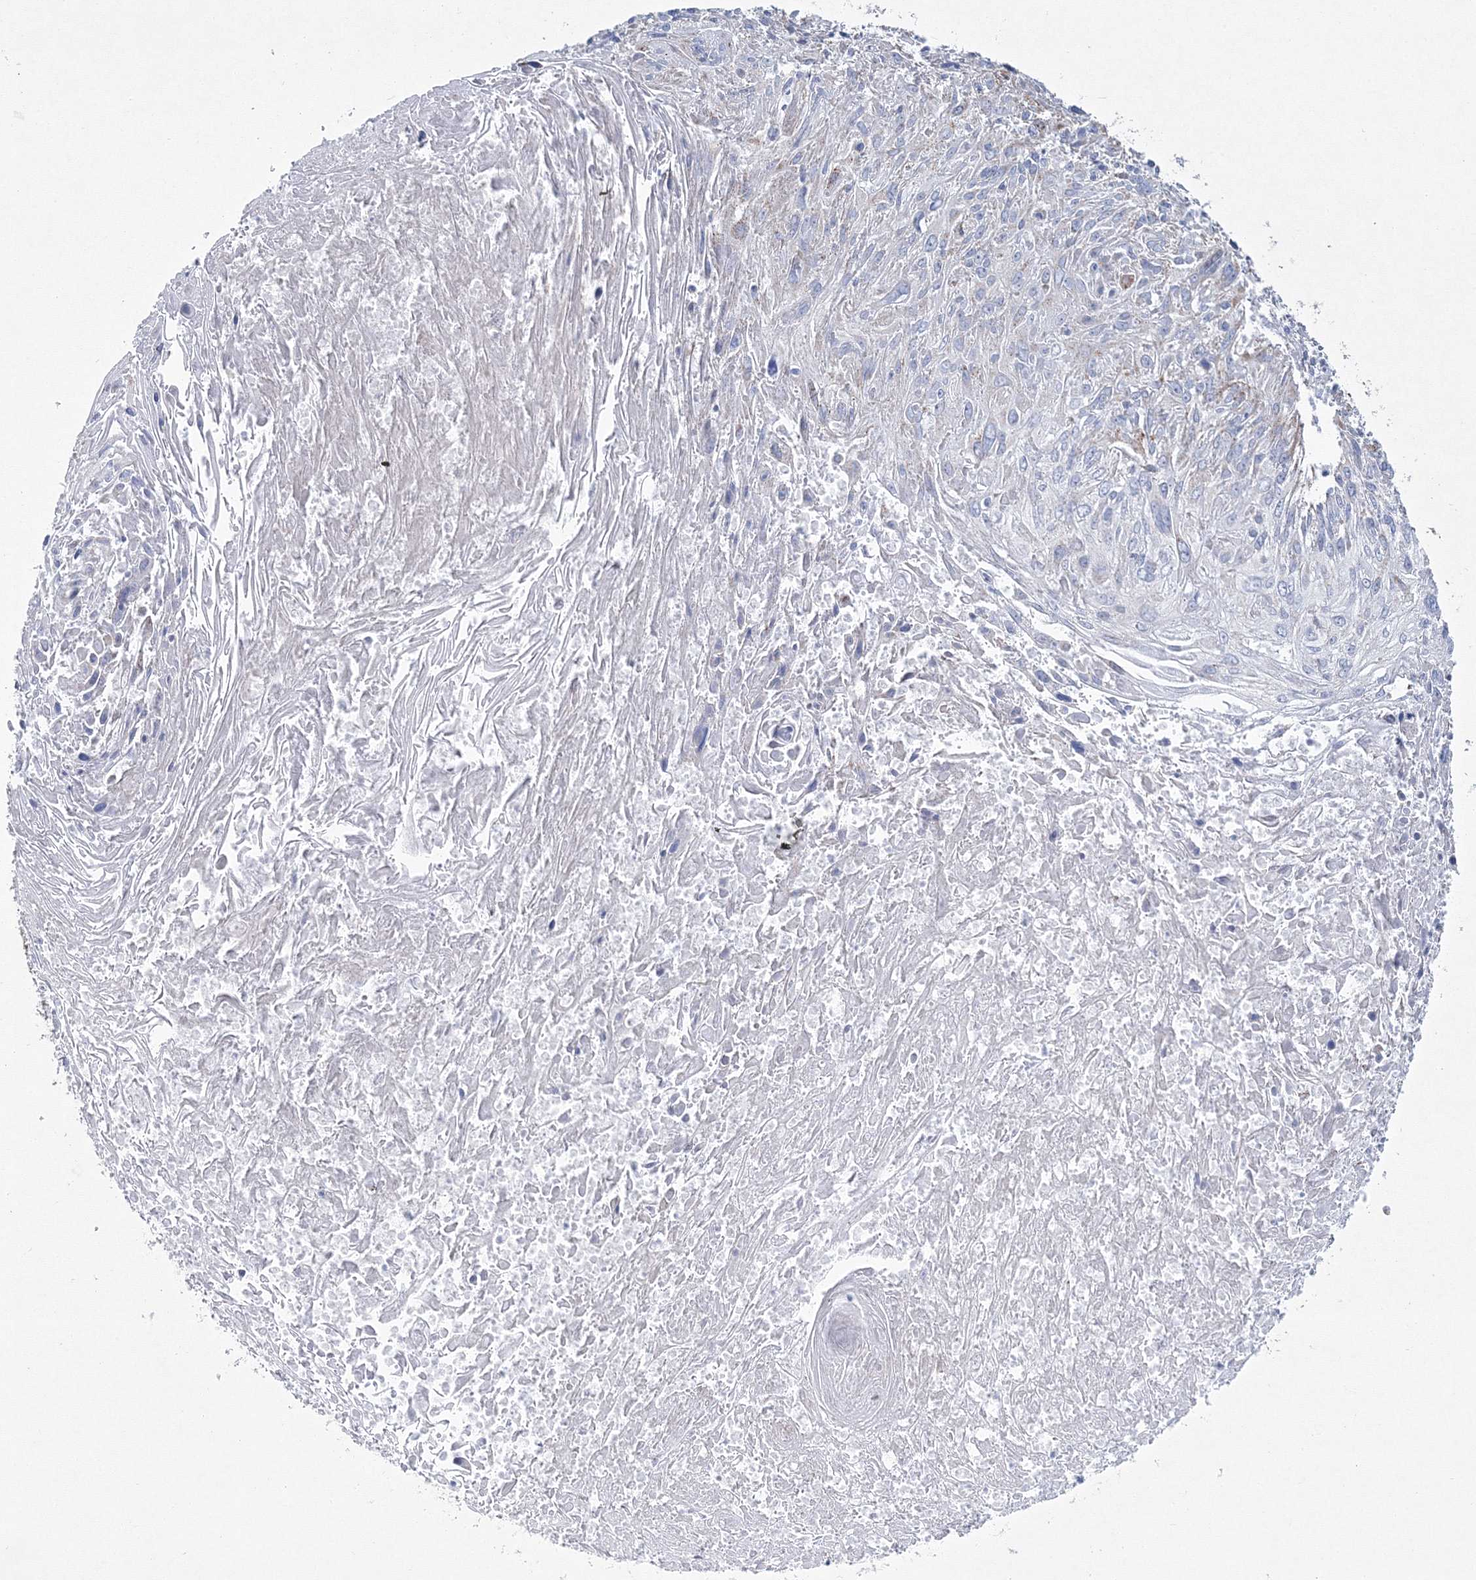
{"staining": {"intensity": "weak", "quantity": "<25%", "location": "cytoplasmic/membranous"}, "tissue": "cervical cancer", "cell_type": "Tumor cells", "image_type": "cancer", "snomed": [{"axis": "morphology", "description": "Squamous cell carcinoma, NOS"}, {"axis": "topography", "description": "Cervix"}], "caption": "Cervical cancer was stained to show a protein in brown. There is no significant positivity in tumor cells.", "gene": "HIBCH", "patient": {"sex": "female", "age": 51}}